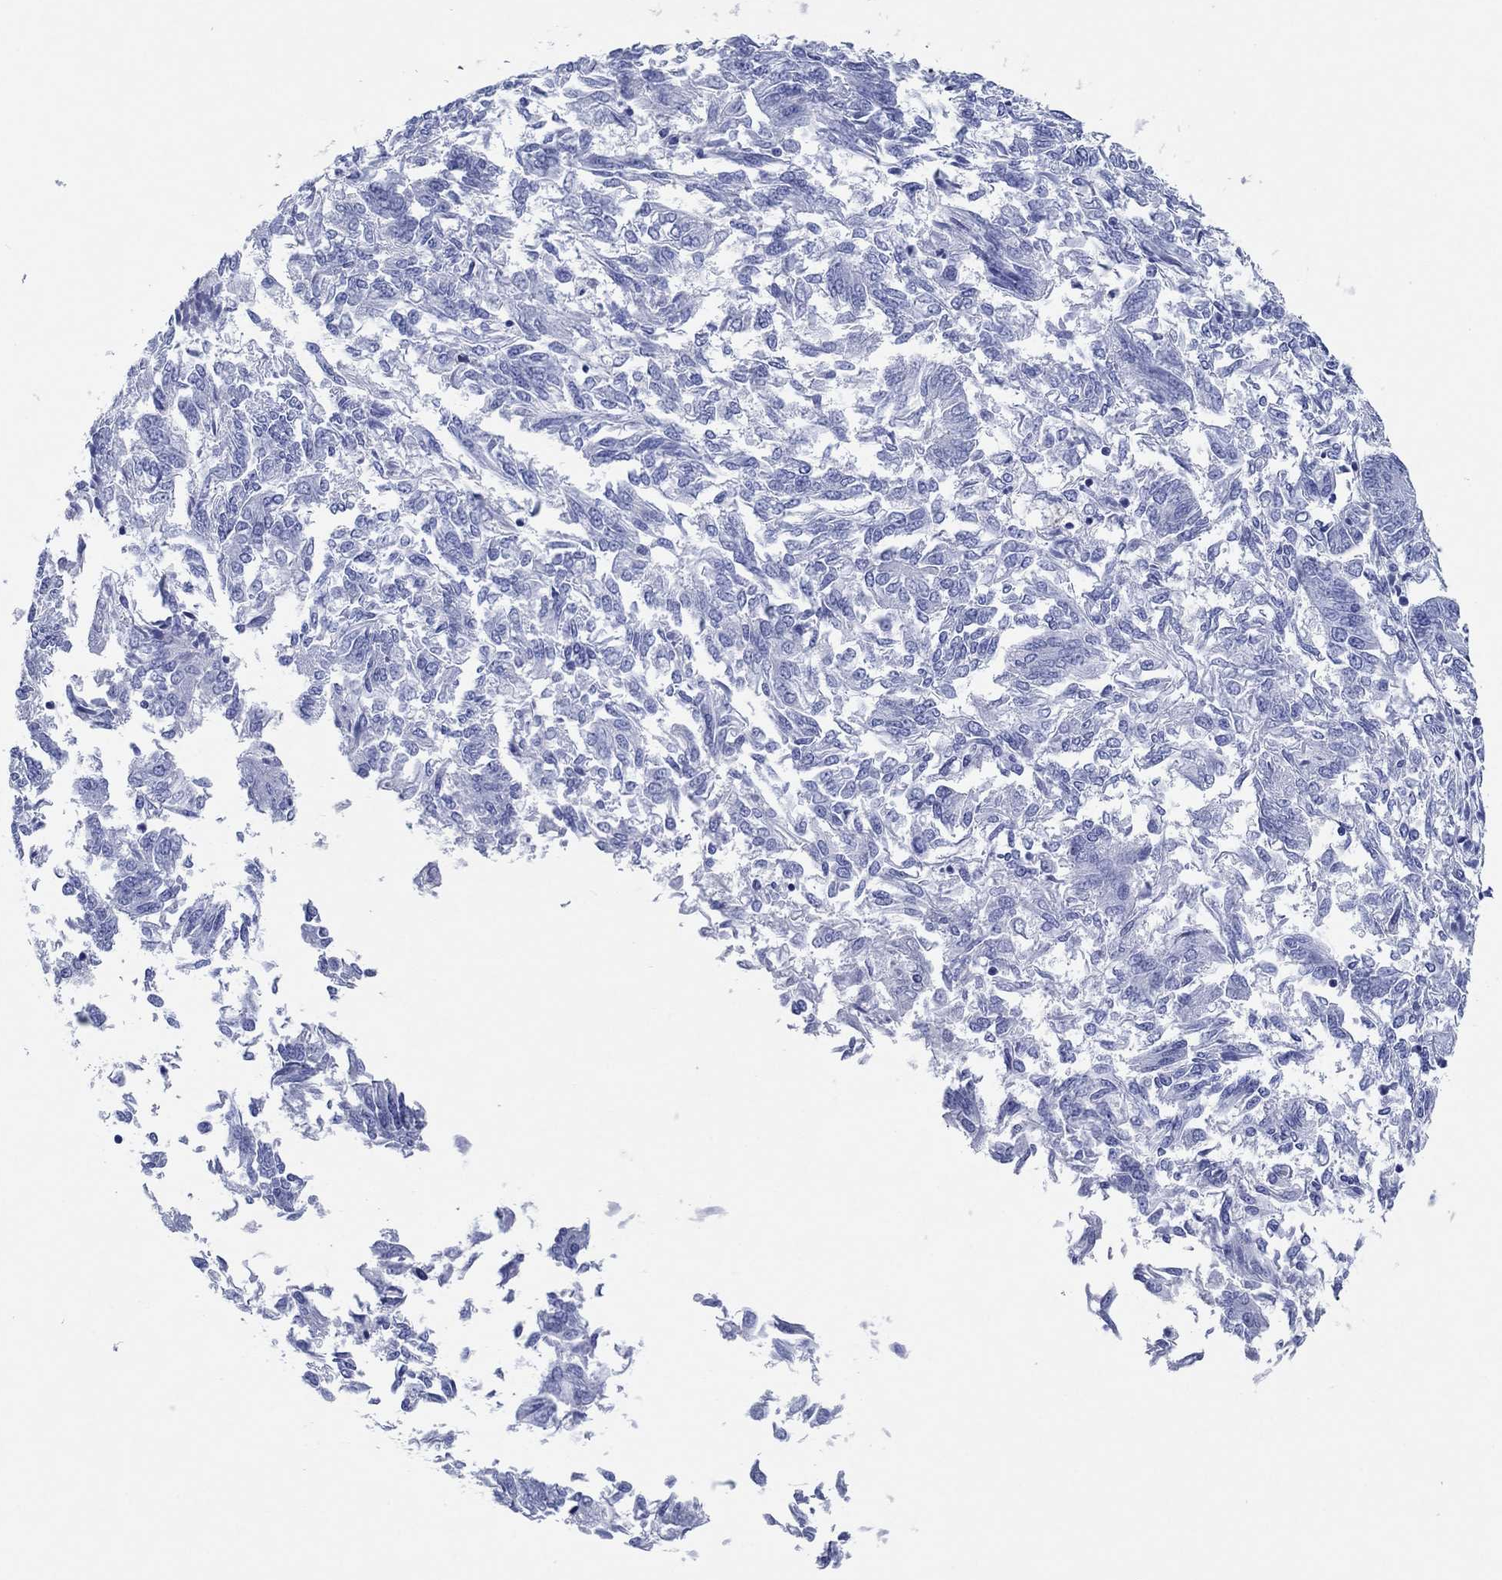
{"staining": {"intensity": "negative", "quantity": "none", "location": "none"}, "tissue": "endometrial cancer", "cell_type": "Tumor cells", "image_type": "cancer", "snomed": [{"axis": "morphology", "description": "Adenocarcinoma, NOS"}, {"axis": "topography", "description": "Endometrium"}], "caption": "High power microscopy micrograph of an immunohistochemistry micrograph of adenocarcinoma (endometrial), revealing no significant staining in tumor cells.", "gene": "HCRT", "patient": {"sex": "female", "age": 58}}